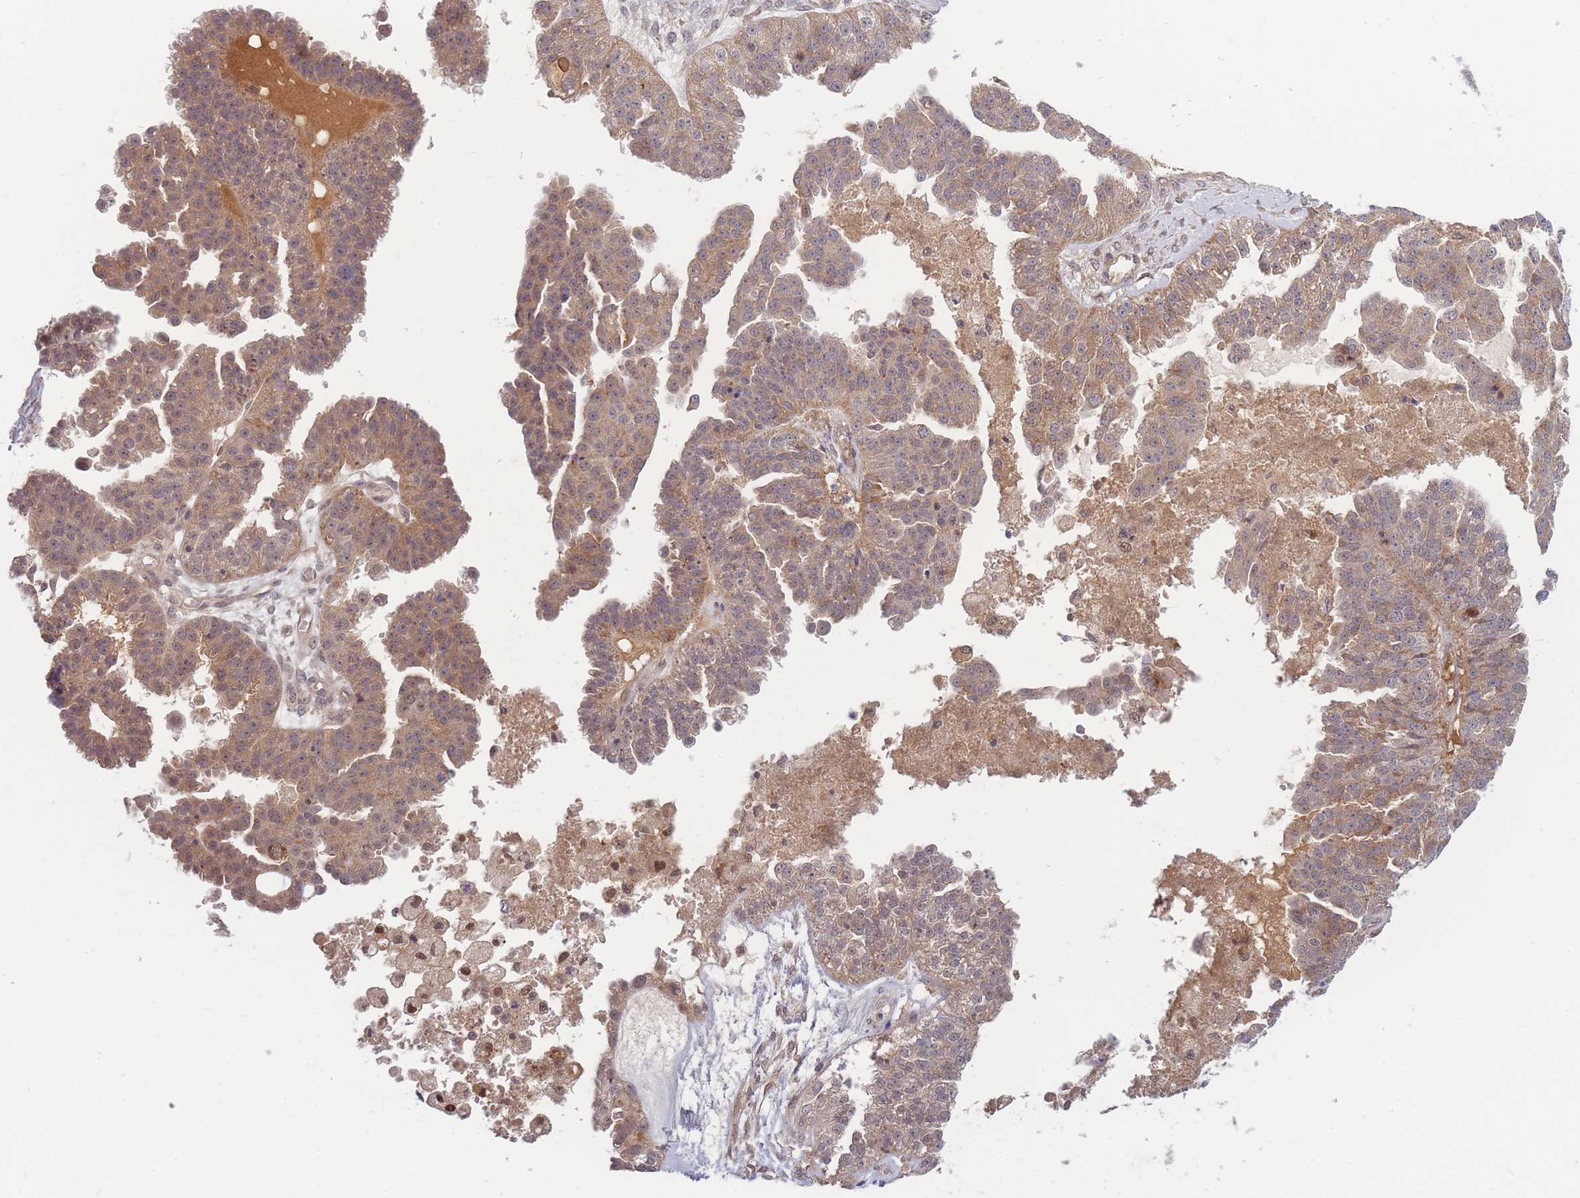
{"staining": {"intensity": "moderate", "quantity": ">75%", "location": "cytoplasmic/membranous"}, "tissue": "ovarian cancer", "cell_type": "Tumor cells", "image_type": "cancer", "snomed": [{"axis": "morphology", "description": "Cystadenocarcinoma, serous, NOS"}, {"axis": "topography", "description": "Ovary"}], "caption": "Brown immunohistochemical staining in human ovarian cancer reveals moderate cytoplasmic/membranous expression in approximately >75% of tumor cells.", "gene": "FAM153A", "patient": {"sex": "female", "age": 58}}